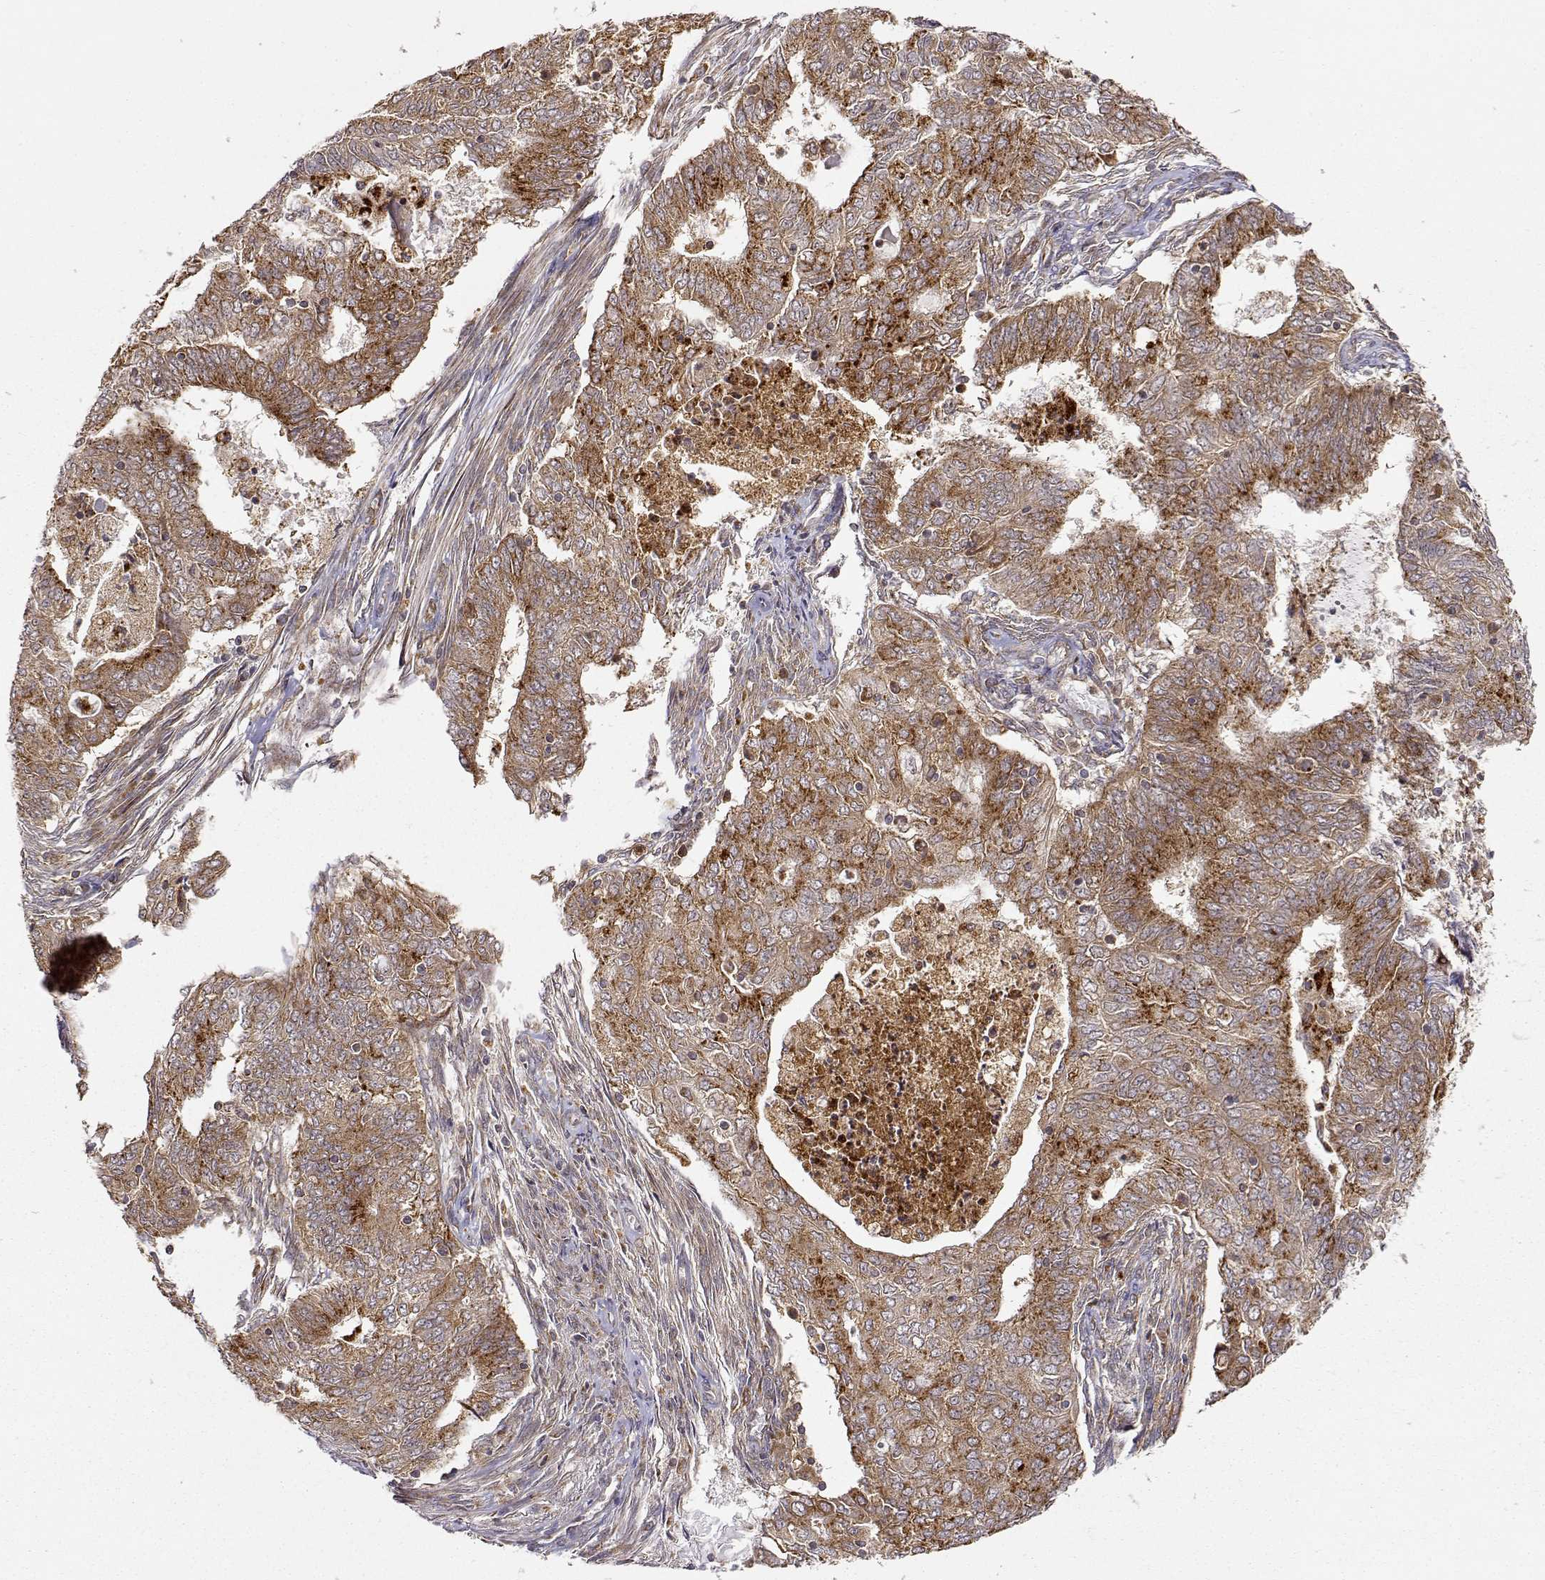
{"staining": {"intensity": "moderate", "quantity": ">75%", "location": "cytoplasmic/membranous"}, "tissue": "endometrial cancer", "cell_type": "Tumor cells", "image_type": "cancer", "snomed": [{"axis": "morphology", "description": "Adenocarcinoma, NOS"}, {"axis": "topography", "description": "Endometrium"}], "caption": "This is a histology image of immunohistochemistry (IHC) staining of endometrial cancer, which shows moderate staining in the cytoplasmic/membranous of tumor cells.", "gene": "RNF13", "patient": {"sex": "female", "age": 62}}